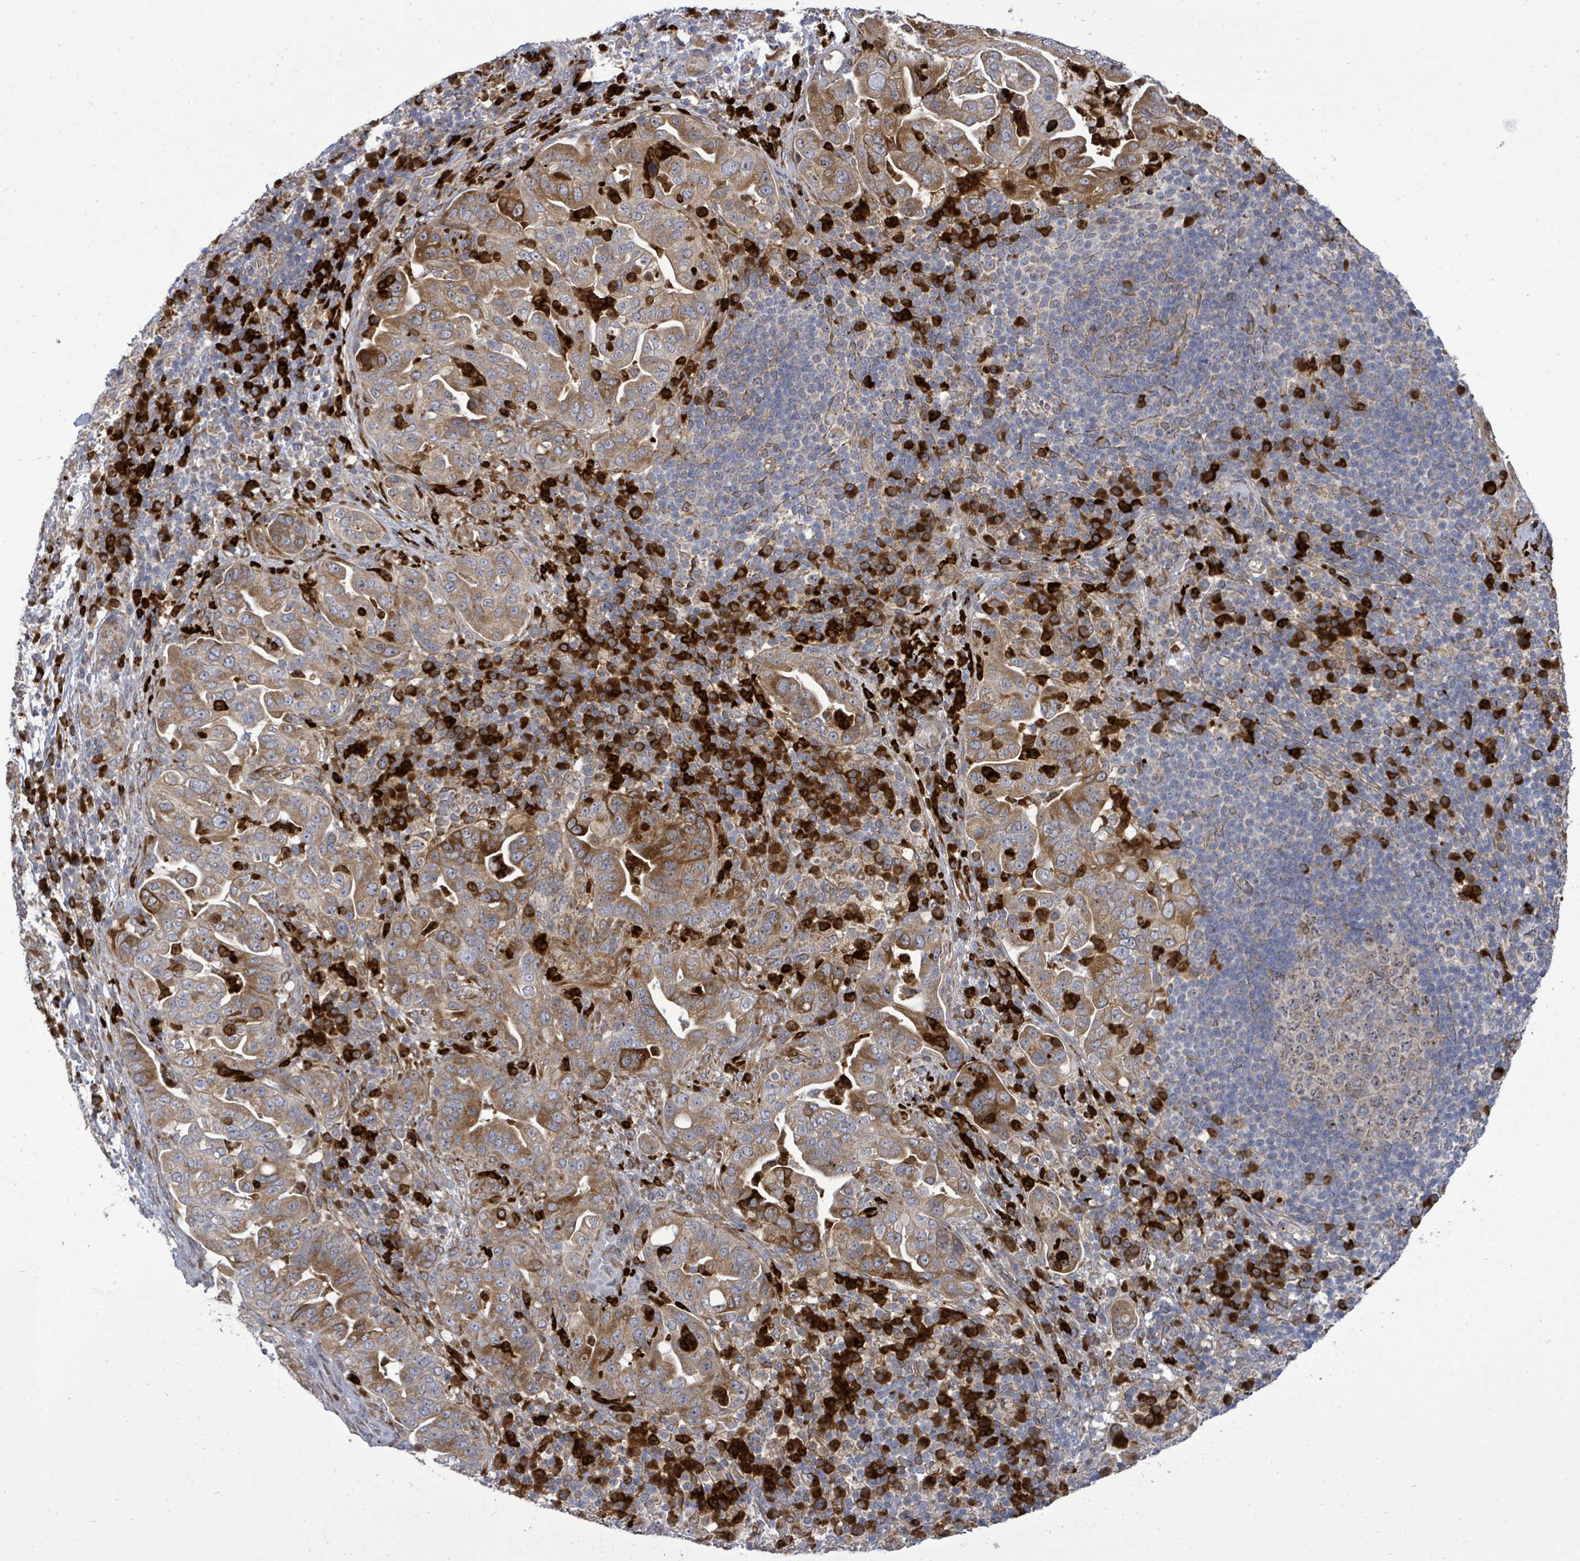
{"staining": {"intensity": "moderate", "quantity": ">75%", "location": "cytoplasmic/membranous"}, "tissue": "pancreatic cancer", "cell_type": "Tumor cells", "image_type": "cancer", "snomed": [{"axis": "morphology", "description": "Adenocarcinoma, NOS"}, {"axis": "topography", "description": "Pancreas"}], "caption": "Pancreatic cancer stained for a protein shows moderate cytoplasmic/membranous positivity in tumor cells.", "gene": "SAR1A", "patient": {"sex": "female", "age": 63}}